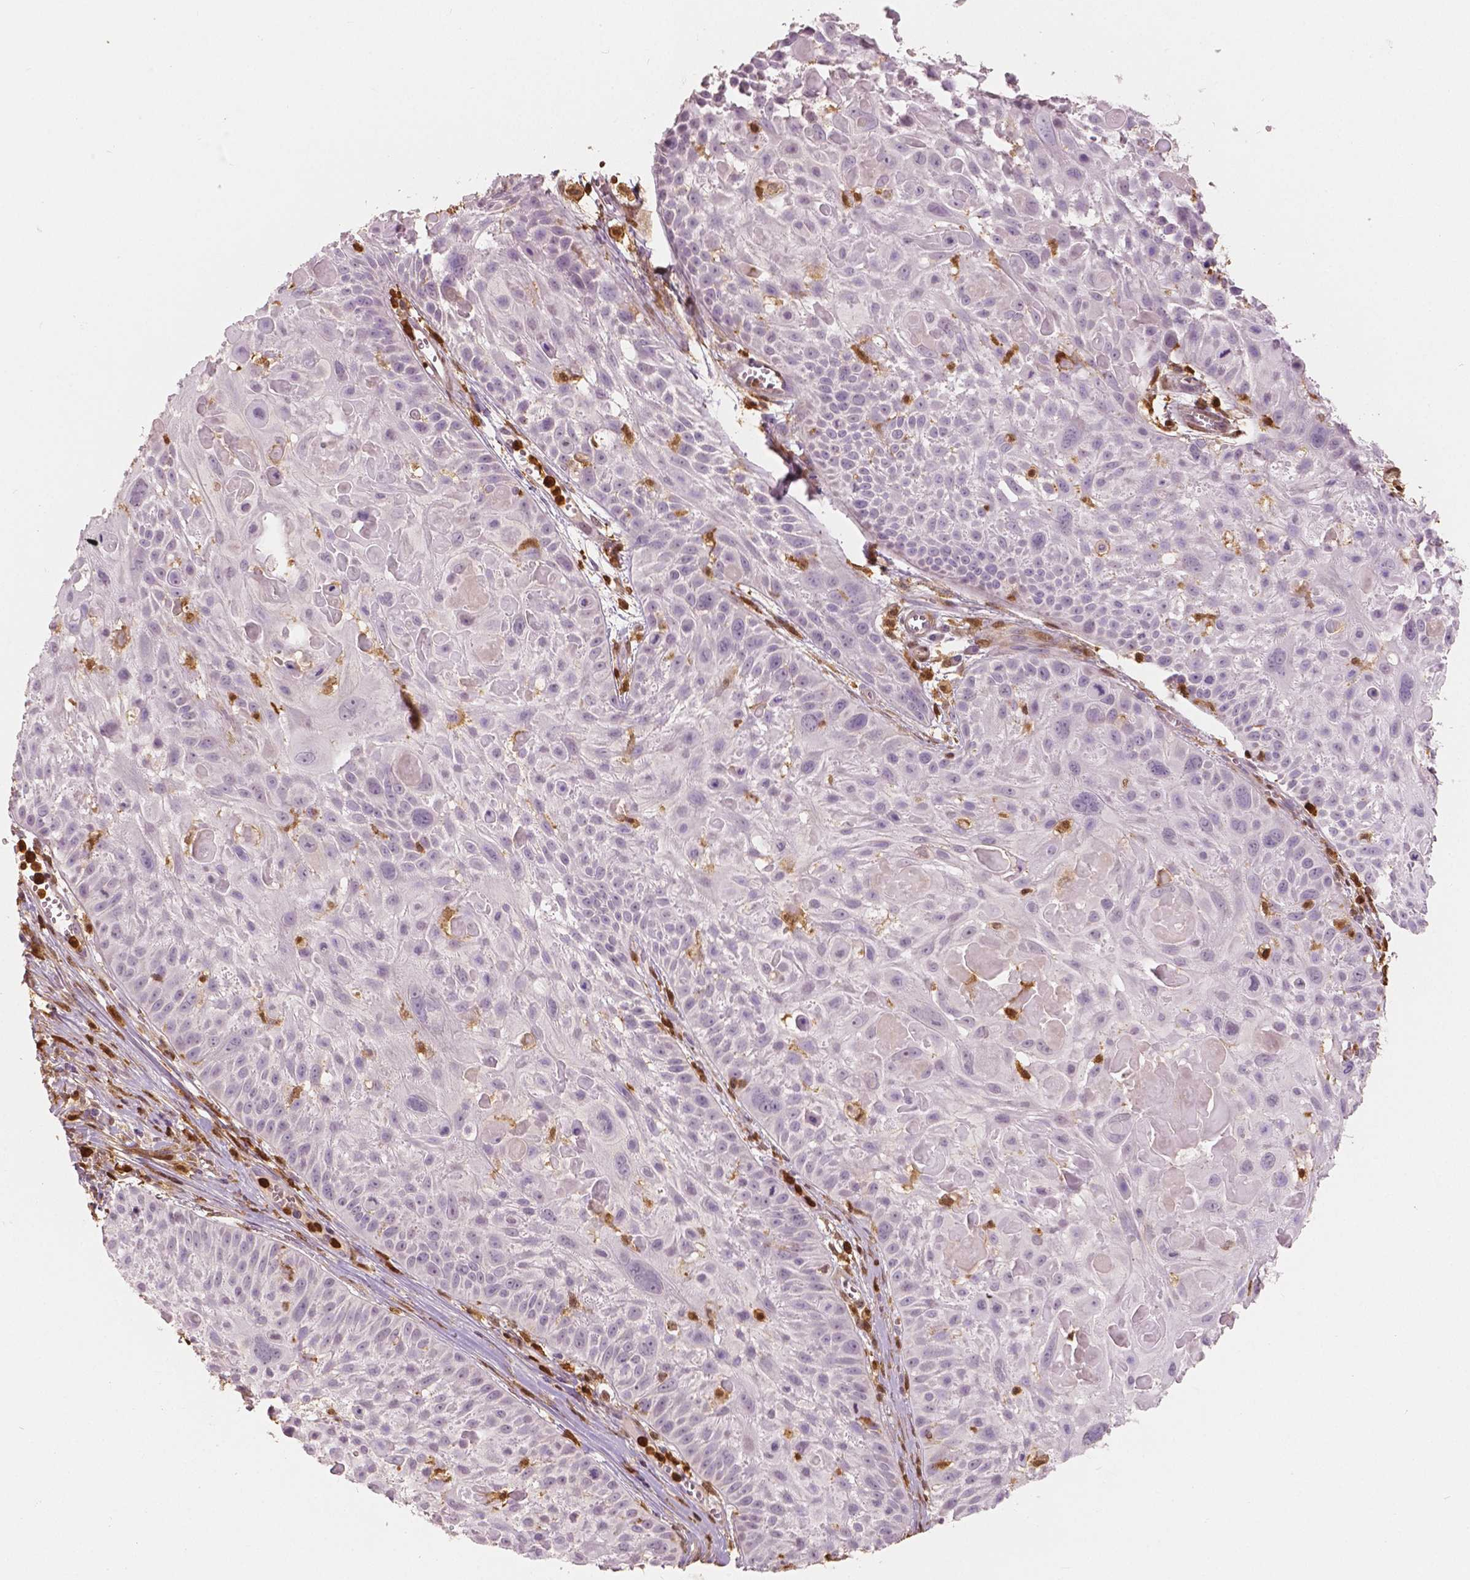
{"staining": {"intensity": "negative", "quantity": "none", "location": "none"}, "tissue": "skin cancer", "cell_type": "Tumor cells", "image_type": "cancer", "snomed": [{"axis": "morphology", "description": "Squamous cell carcinoma, NOS"}, {"axis": "topography", "description": "Skin"}, {"axis": "topography", "description": "Anal"}], "caption": "This is an immunohistochemistry (IHC) micrograph of skin squamous cell carcinoma. There is no expression in tumor cells.", "gene": "S100A4", "patient": {"sex": "female", "age": 75}}